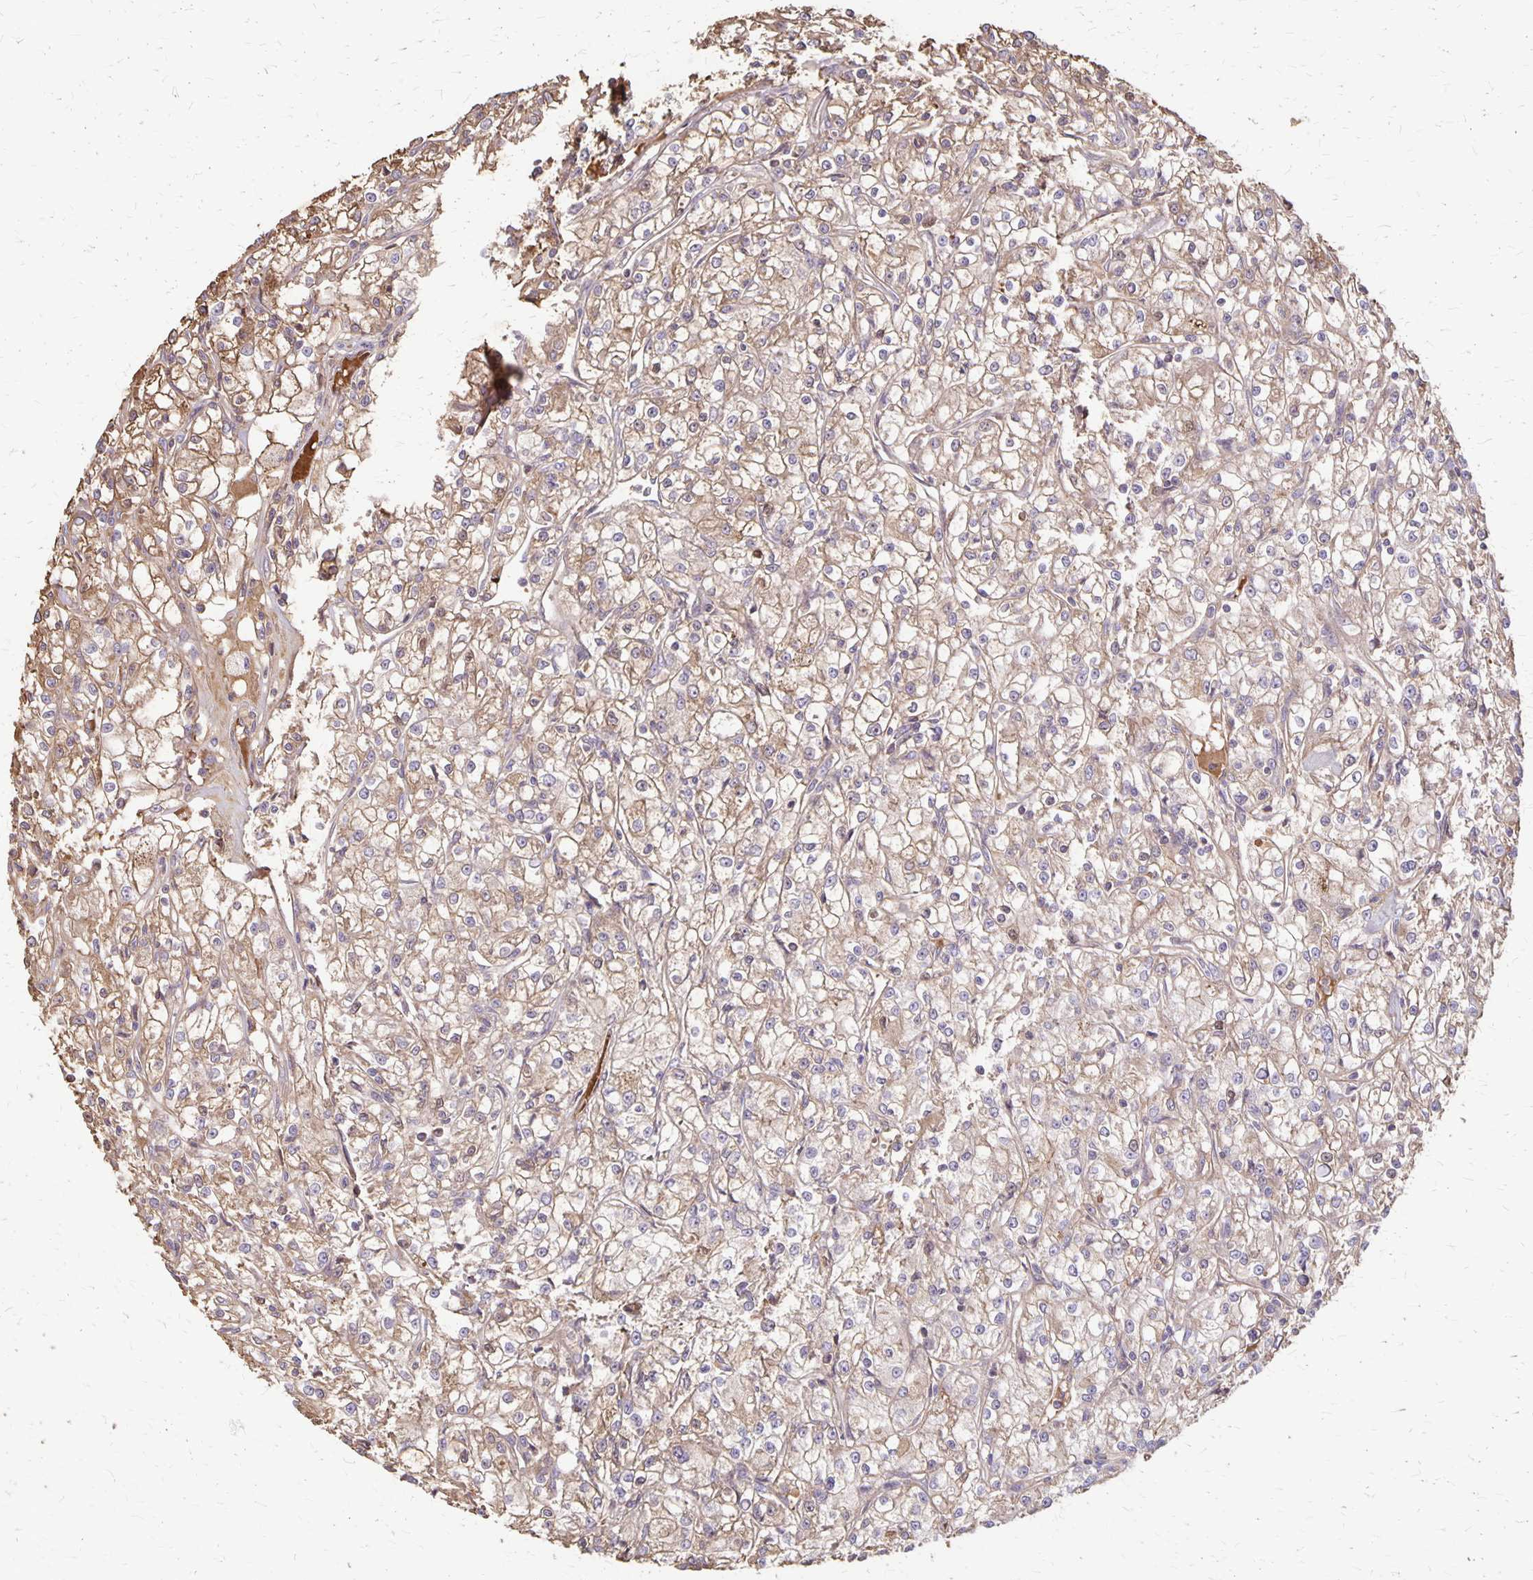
{"staining": {"intensity": "weak", "quantity": ">75%", "location": "cytoplasmic/membranous"}, "tissue": "renal cancer", "cell_type": "Tumor cells", "image_type": "cancer", "snomed": [{"axis": "morphology", "description": "Adenocarcinoma, NOS"}, {"axis": "topography", "description": "Kidney"}], "caption": "IHC micrograph of adenocarcinoma (renal) stained for a protein (brown), which exhibits low levels of weak cytoplasmic/membranous staining in approximately >75% of tumor cells.", "gene": "PROM2", "patient": {"sex": "female", "age": 59}}